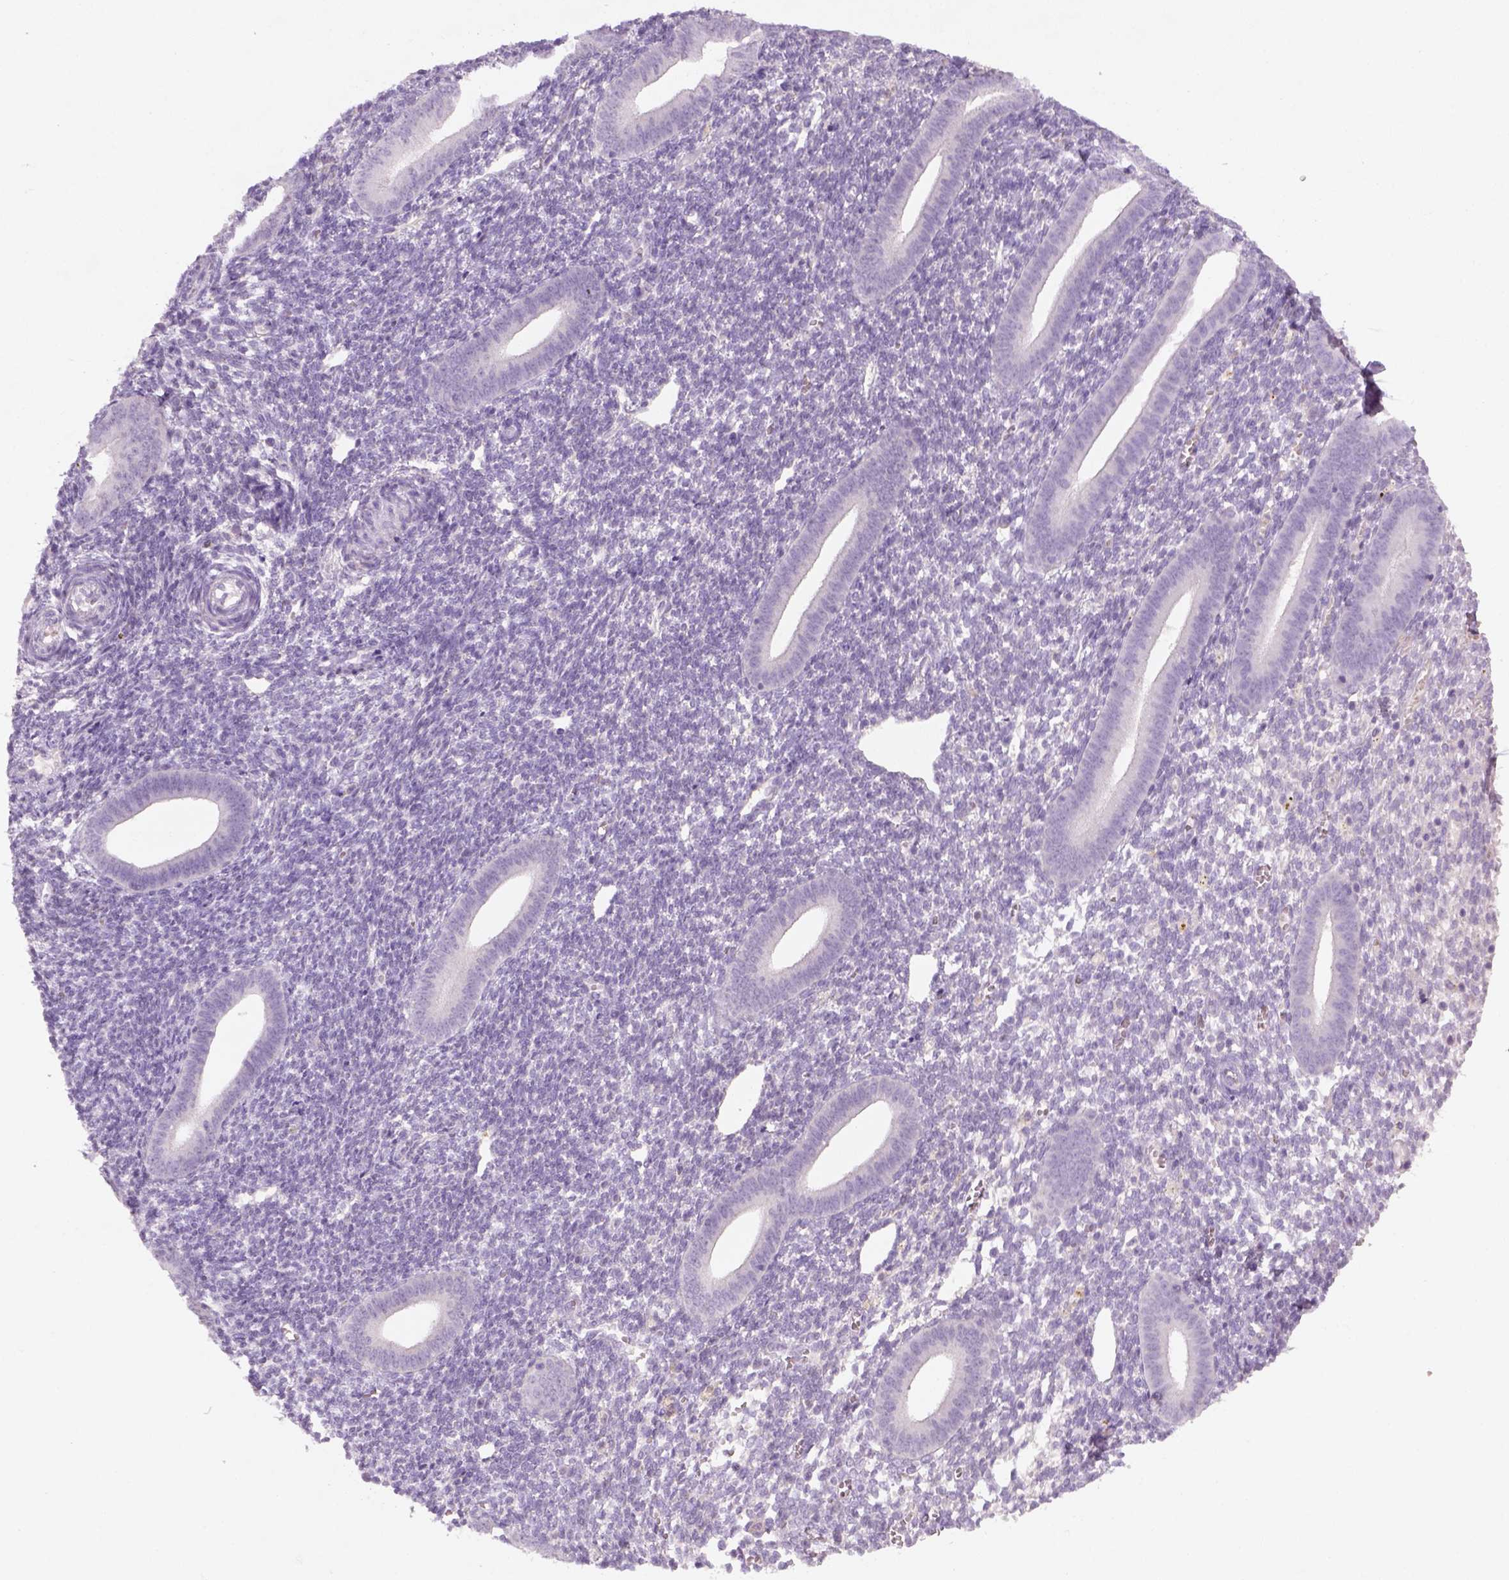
{"staining": {"intensity": "negative", "quantity": "none", "location": "none"}, "tissue": "endometrium", "cell_type": "Cells in endometrial stroma", "image_type": "normal", "snomed": [{"axis": "morphology", "description": "Normal tissue, NOS"}, {"axis": "topography", "description": "Endometrium"}], "caption": "A high-resolution photomicrograph shows immunohistochemistry (IHC) staining of normal endometrium, which demonstrates no significant expression in cells in endometrial stroma.", "gene": "GFI1B", "patient": {"sex": "female", "age": 25}}